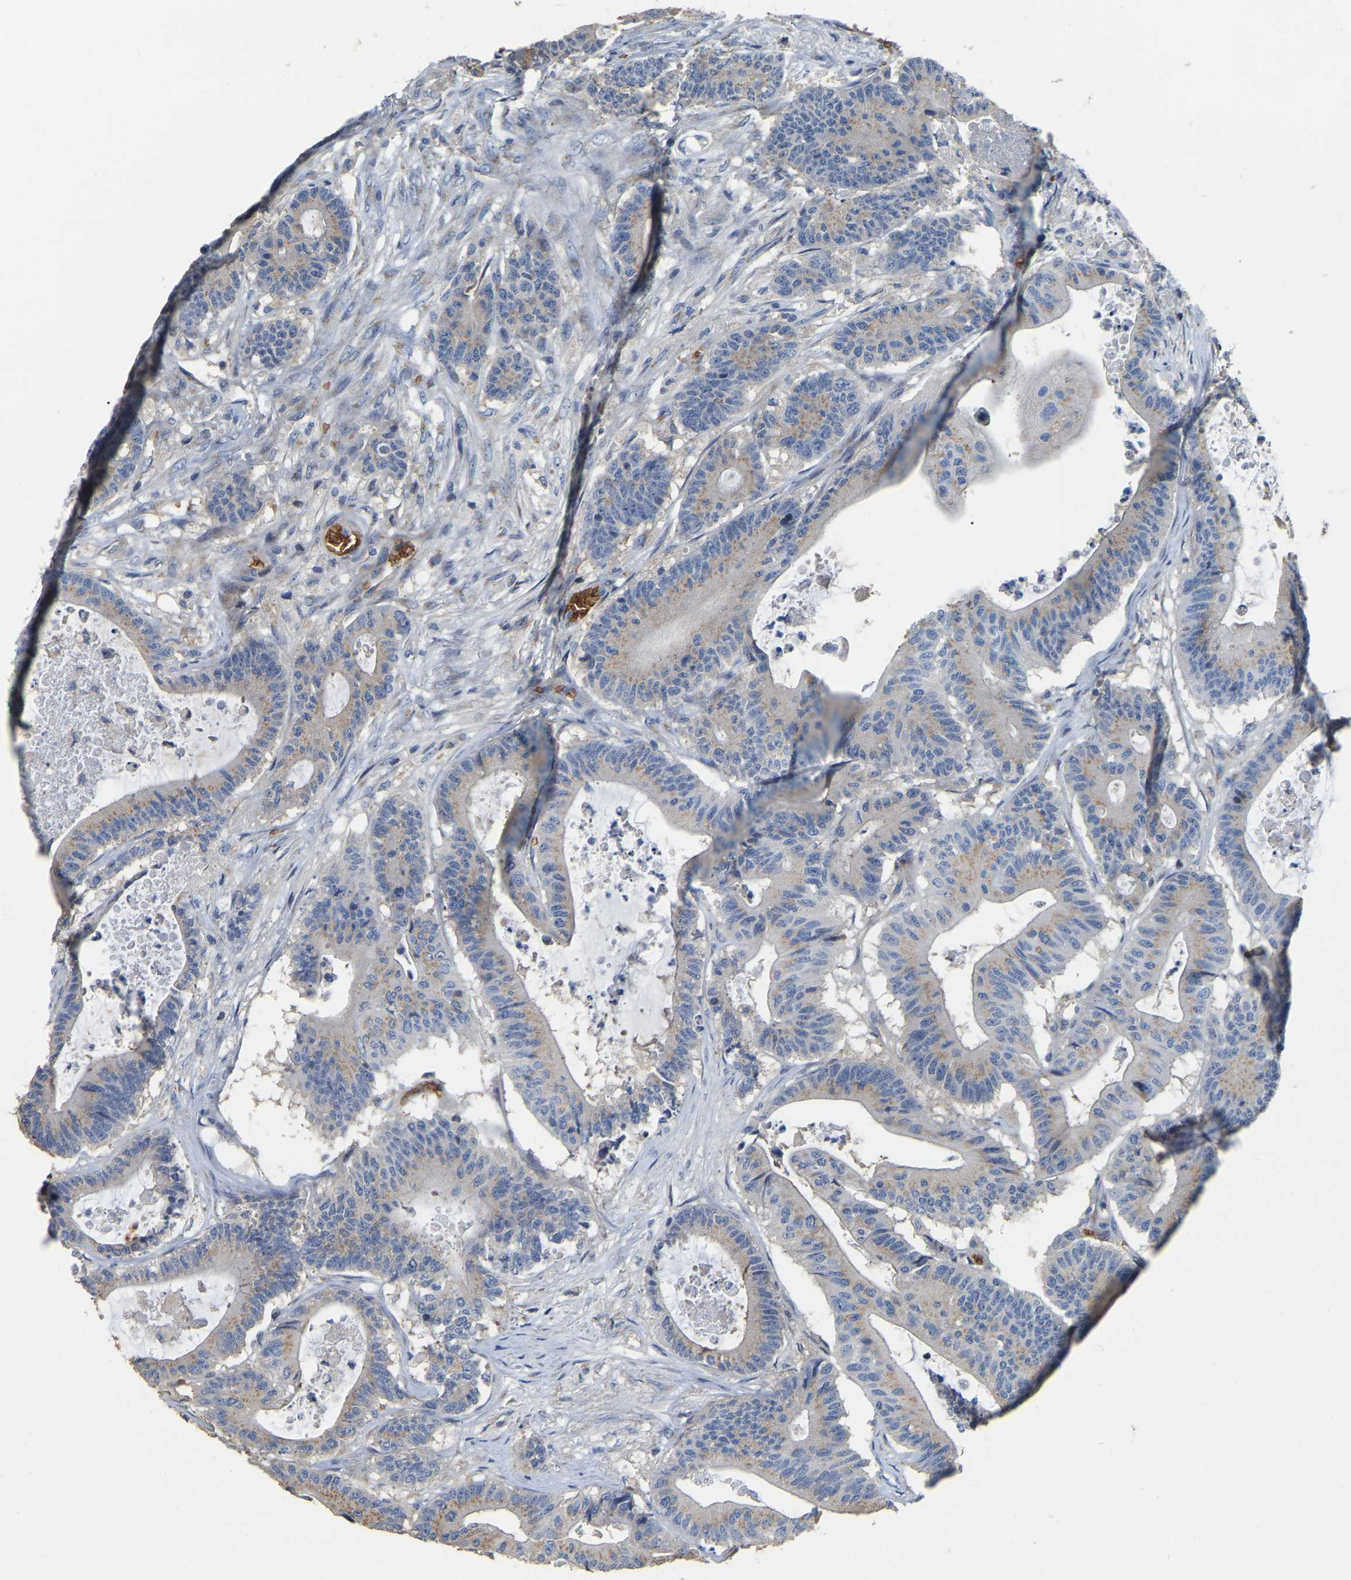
{"staining": {"intensity": "weak", "quantity": ">75%", "location": "cytoplasmic/membranous"}, "tissue": "colorectal cancer", "cell_type": "Tumor cells", "image_type": "cancer", "snomed": [{"axis": "morphology", "description": "Adenocarcinoma, NOS"}, {"axis": "topography", "description": "Colon"}], "caption": "This is an image of immunohistochemistry staining of colorectal cancer (adenocarcinoma), which shows weak expression in the cytoplasmic/membranous of tumor cells.", "gene": "CFAP298", "patient": {"sex": "female", "age": 84}}